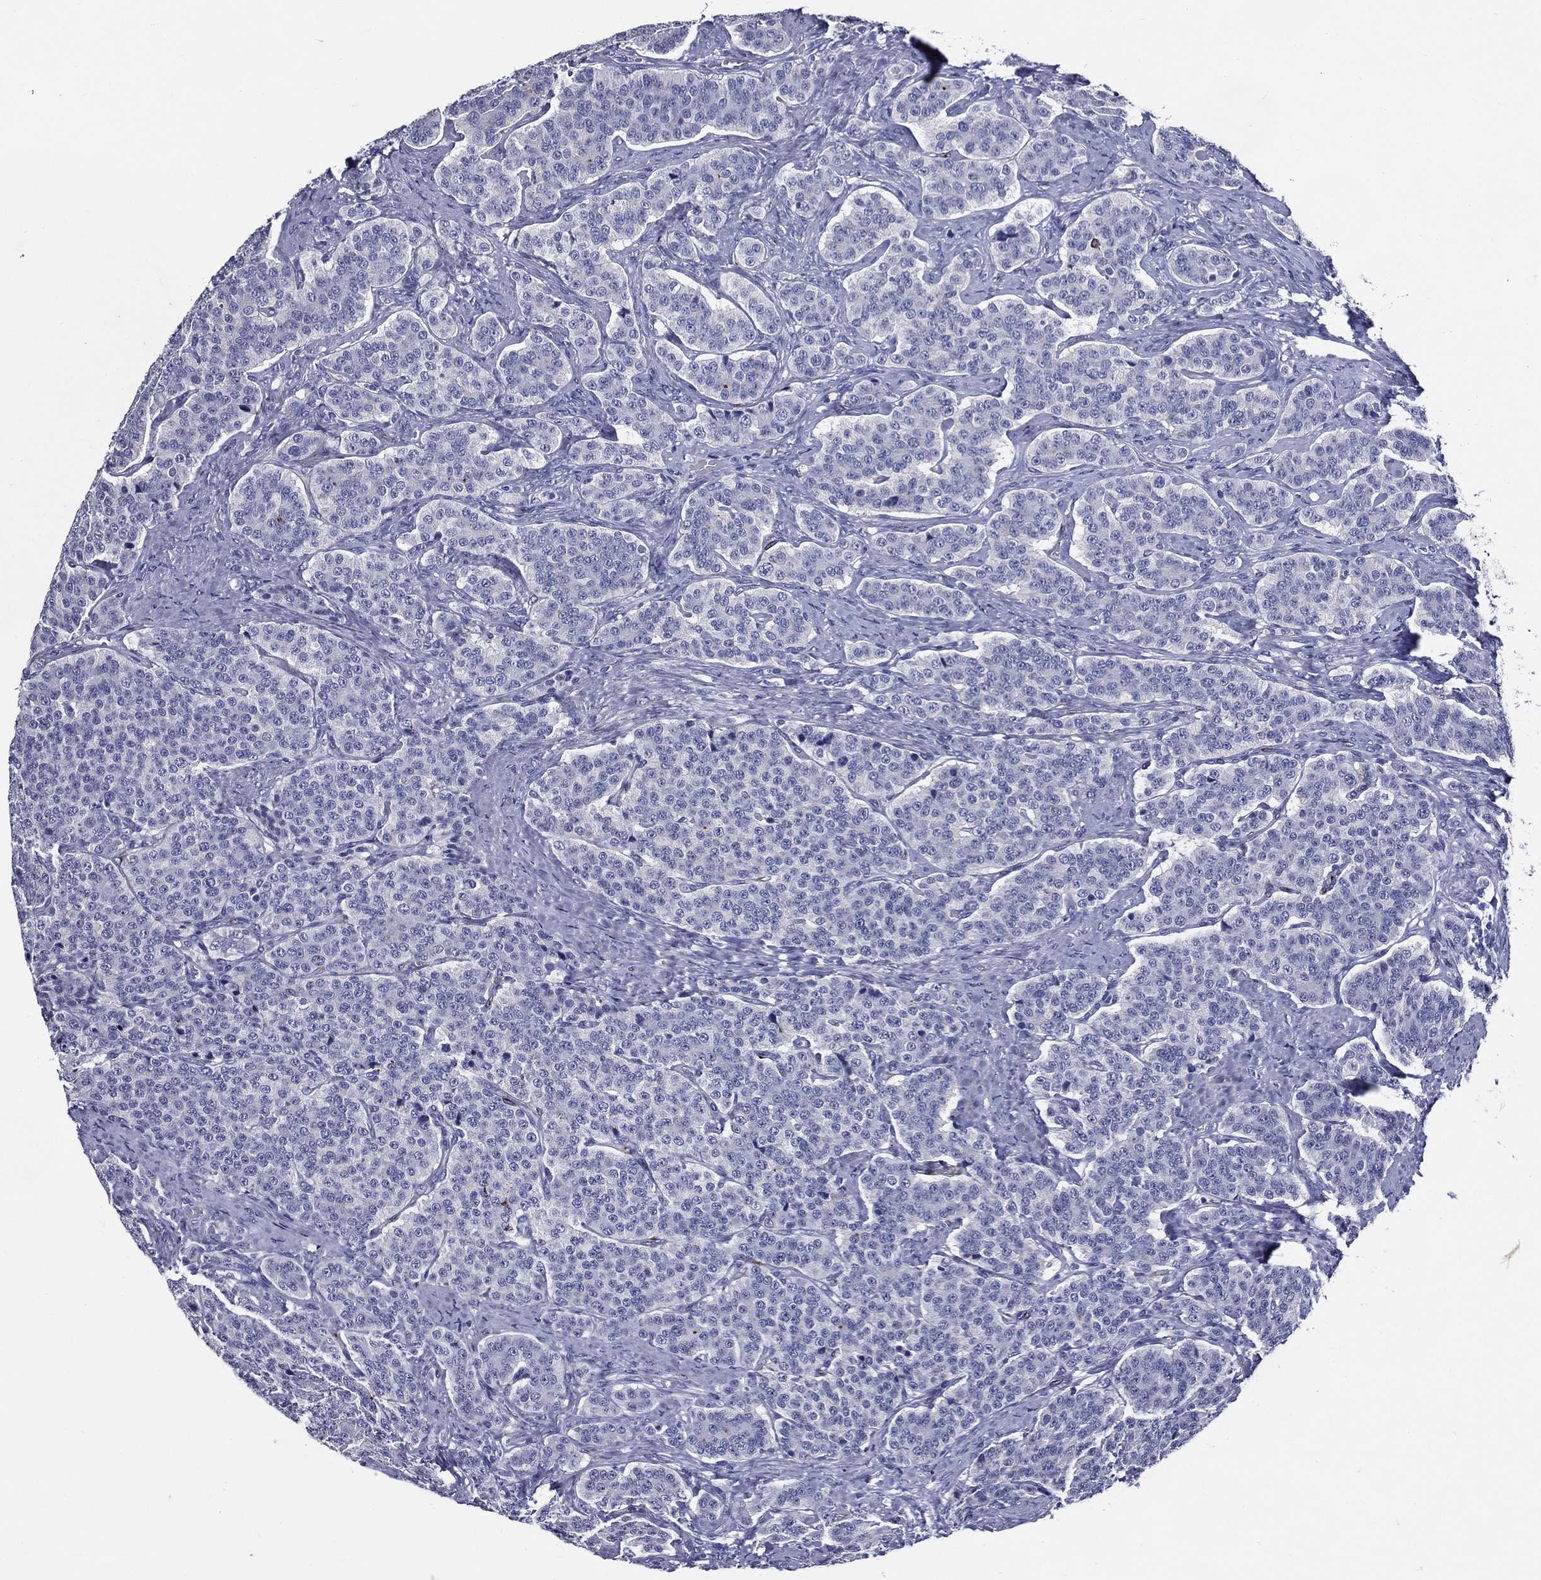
{"staining": {"intensity": "negative", "quantity": "none", "location": "none"}, "tissue": "carcinoid", "cell_type": "Tumor cells", "image_type": "cancer", "snomed": [{"axis": "morphology", "description": "Carcinoid, malignant, NOS"}, {"axis": "topography", "description": "Small intestine"}], "caption": "A high-resolution photomicrograph shows IHC staining of carcinoid, which demonstrates no significant staining in tumor cells. The staining was performed using DAB to visualize the protein expression in brown, while the nuclei were stained in blue with hematoxylin (Magnification: 20x).", "gene": "ACE2", "patient": {"sex": "female", "age": 58}}